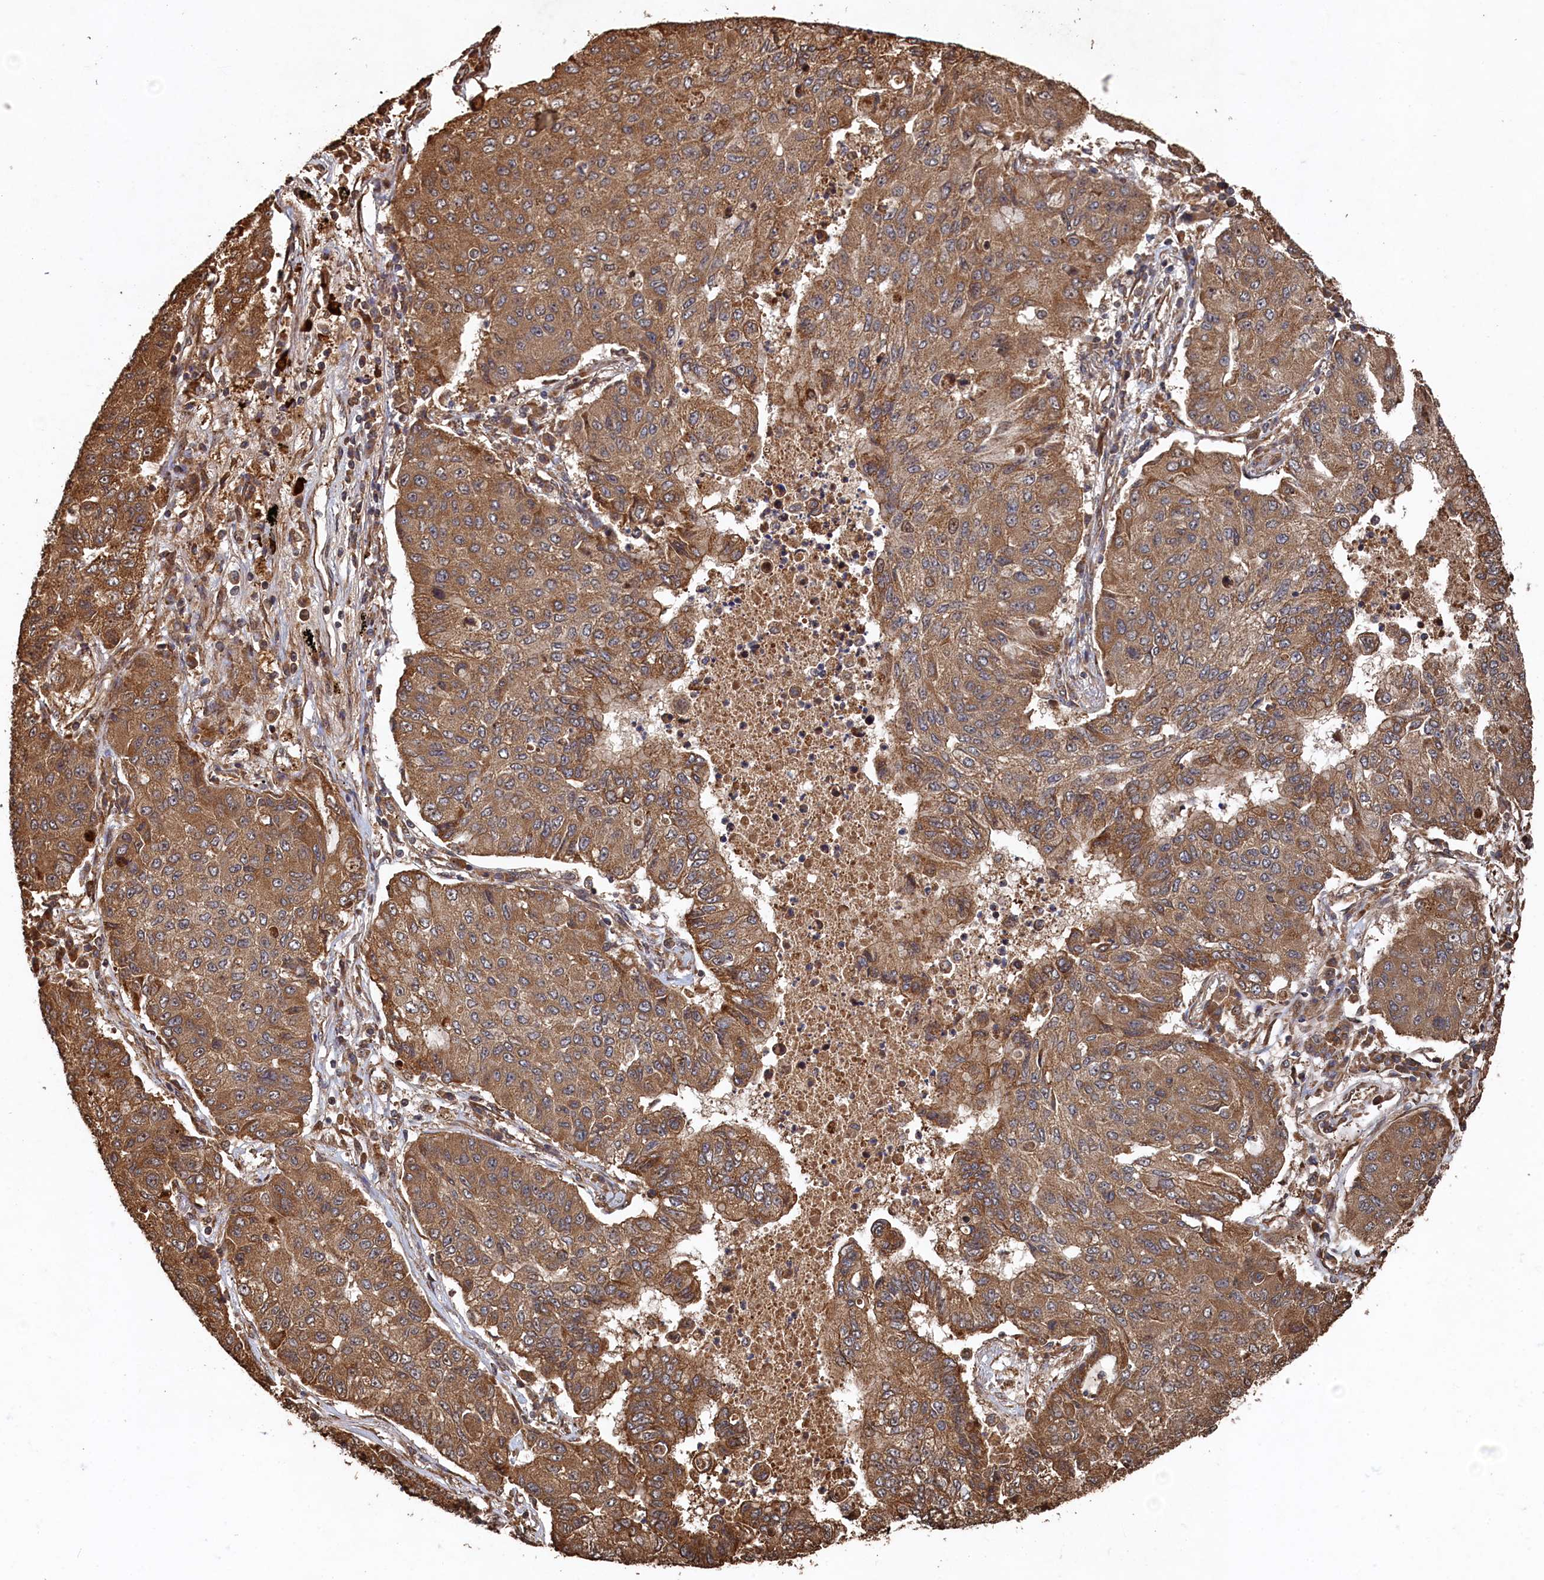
{"staining": {"intensity": "moderate", "quantity": ">75%", "location": "cytoplasmic/membranous"}, "tissue": "lung cancer", "cell_type": "Tumor cells", "image_type": "cancer", "snomed": [{"axis": "morphology", "description": "Squamous cell carcinoma, NOS"}, {"axis": "topography", "description": "Lung"}], "caption": "Immunohistochemistry image of lung cancer stained for a protein (brown), which demonstrates medium levels of moderate cytoplasmic/membranous positivity in about >75% of tumor cells.", "gene": "PIGN", "patient": {"sex": "male", "age": 74}}